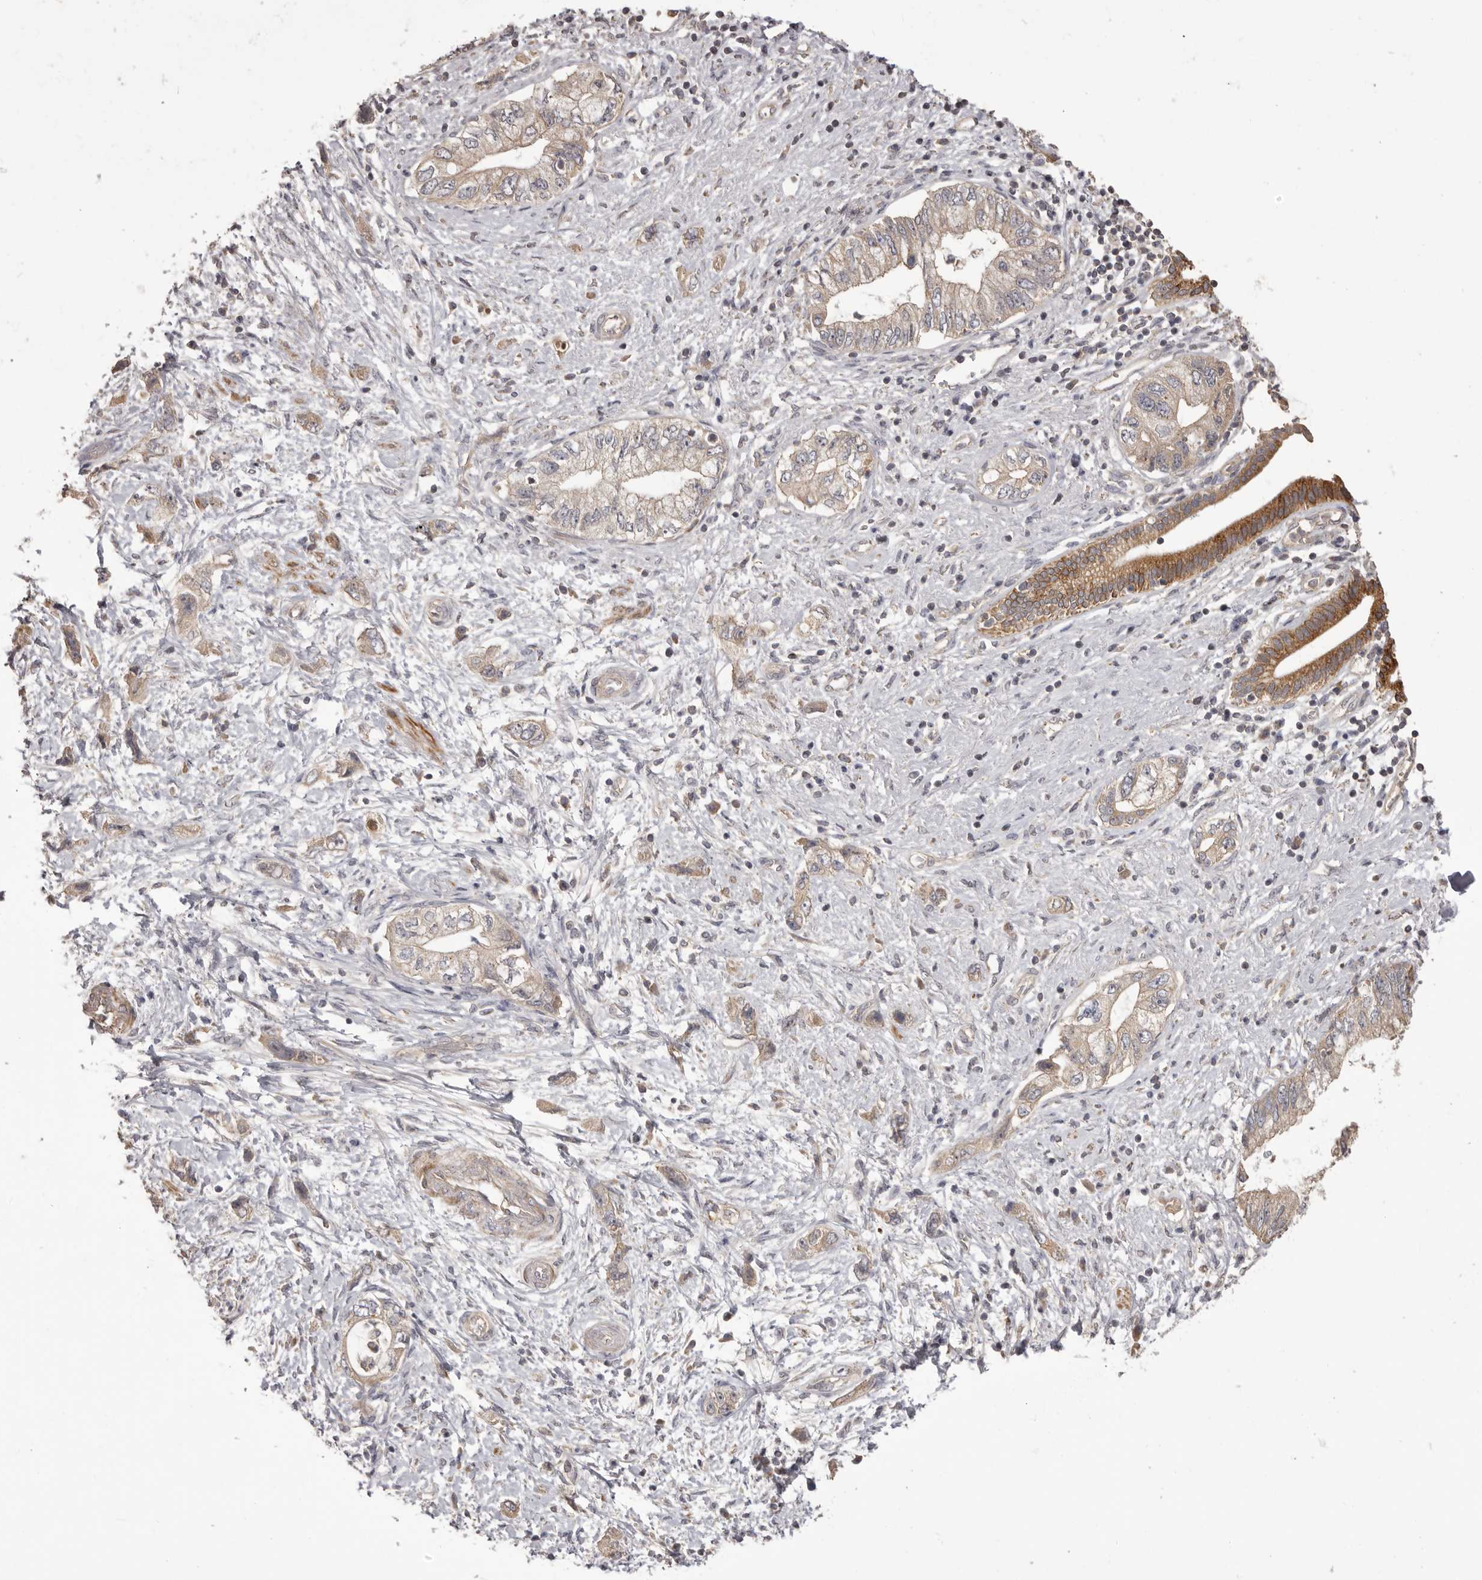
{"staining": {"intensity": "weak", "quantity": ">75%", "location": "cytoplasmic/membranous"}, "tissue": "pancreatic cancer", "cell_type": "Tumor cells", "image_type": "cancer", "snomed": [{"axis": "morphology", "description": "Adenocarcinoma, NOS"}, {"axis": "topography", "description": "Pancreas"}], "caption": "Tumor cells demonstrate low levels of weak cytoplasmic/membranous positivity in about >75% of cells in pancreatic adenocarcinoma.", "gene": "HRH1", "patient": {"sex": "female", "age": 73}}